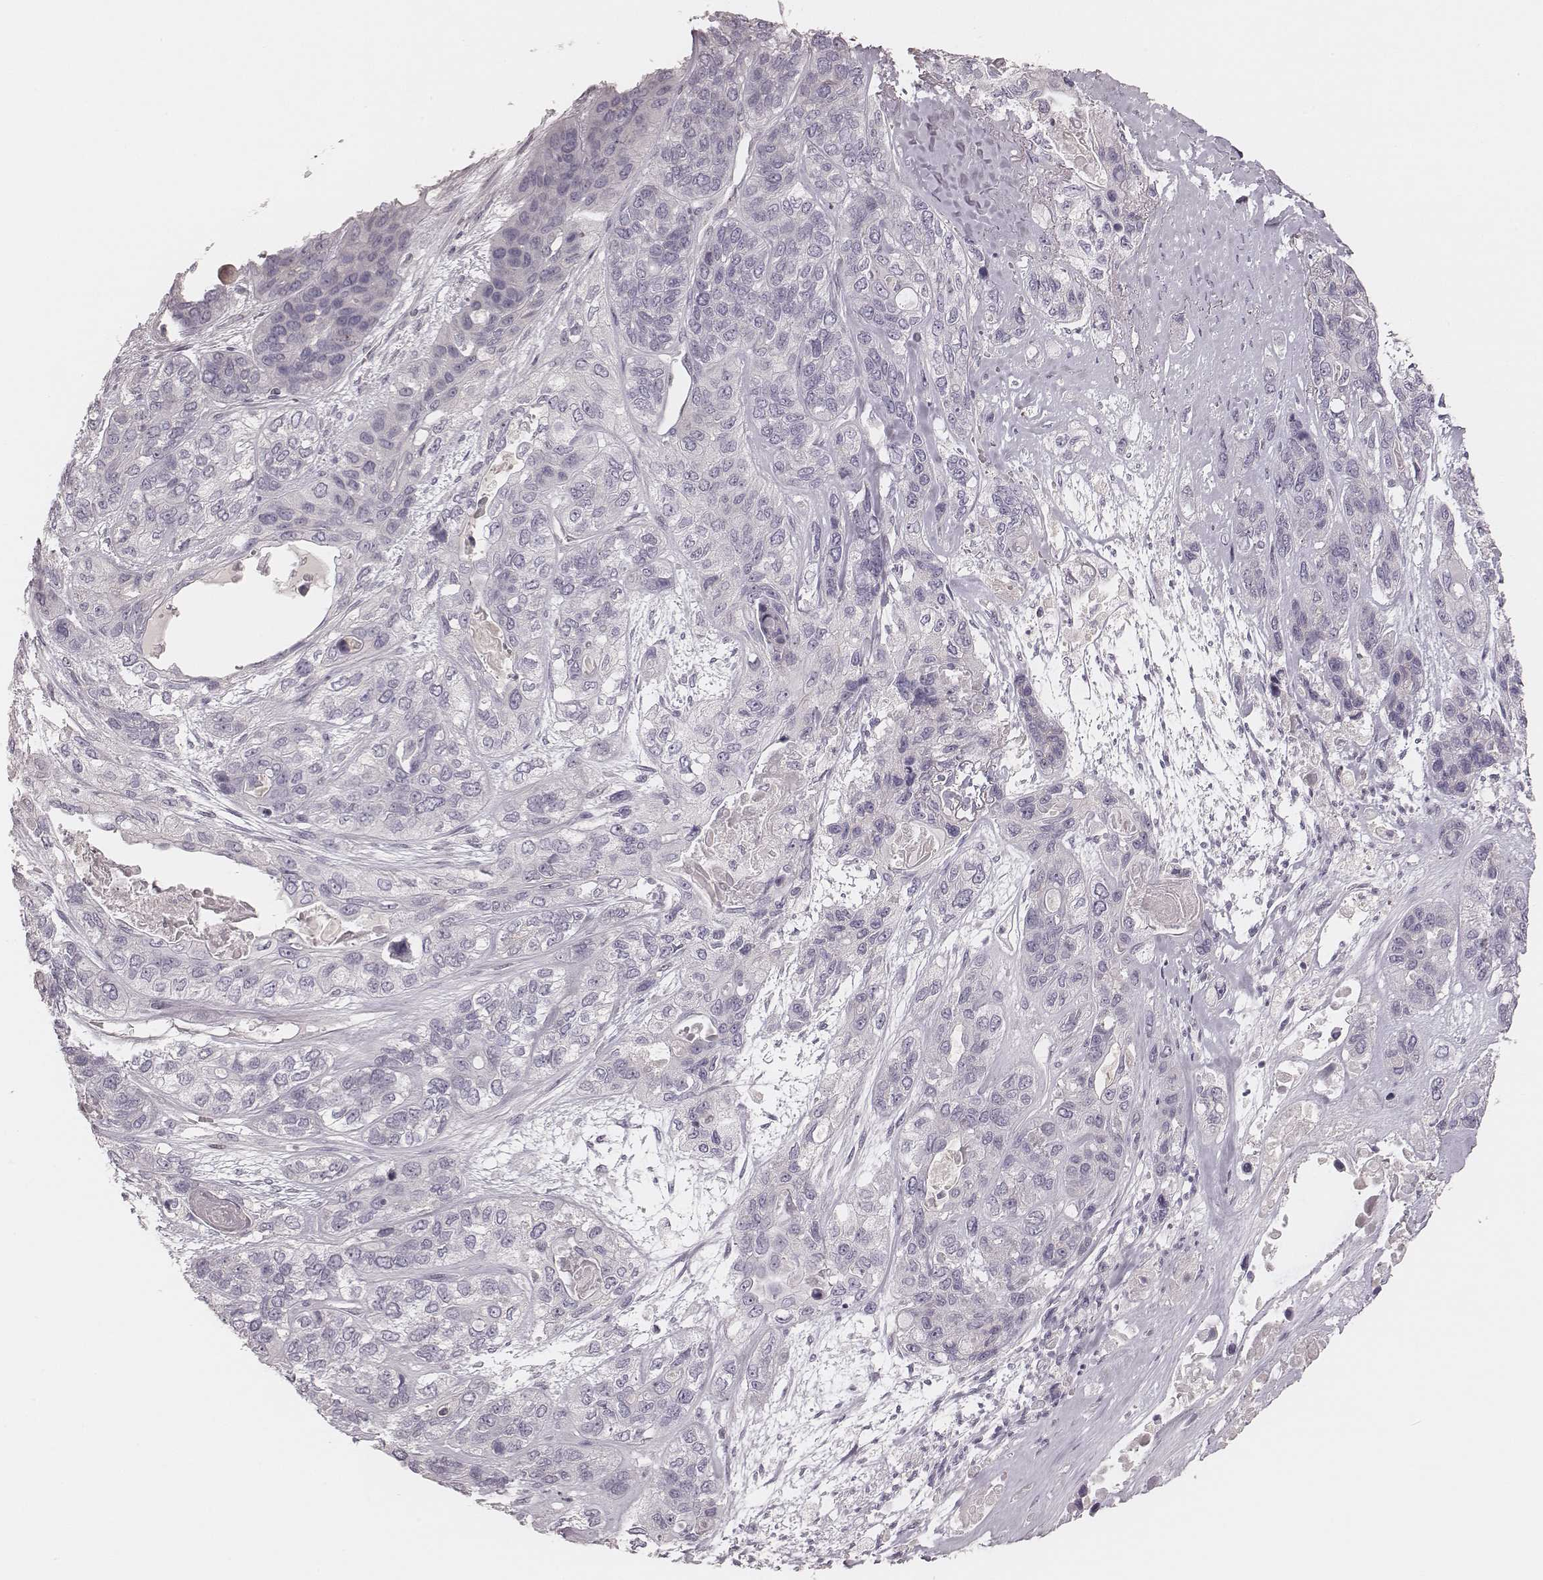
{"staining": {"intensity": "negative", "quantity": "none", "location": "none"}, "tissue": "lung cancer", "cell_type": "Tumor cells", "image_type": "cancer", "snomed": [{"axis": "morphology", "description": "Squamous cell carcinoma, NOS"}, {"axis": "topography", "description": "Lung"}], "caption": "Immunohistochemistry (IHC) of lung cancer demonstrates no staining in tumor cells.", "gene": "MSX1", "patient": {"sex": "female", "age": 70}}